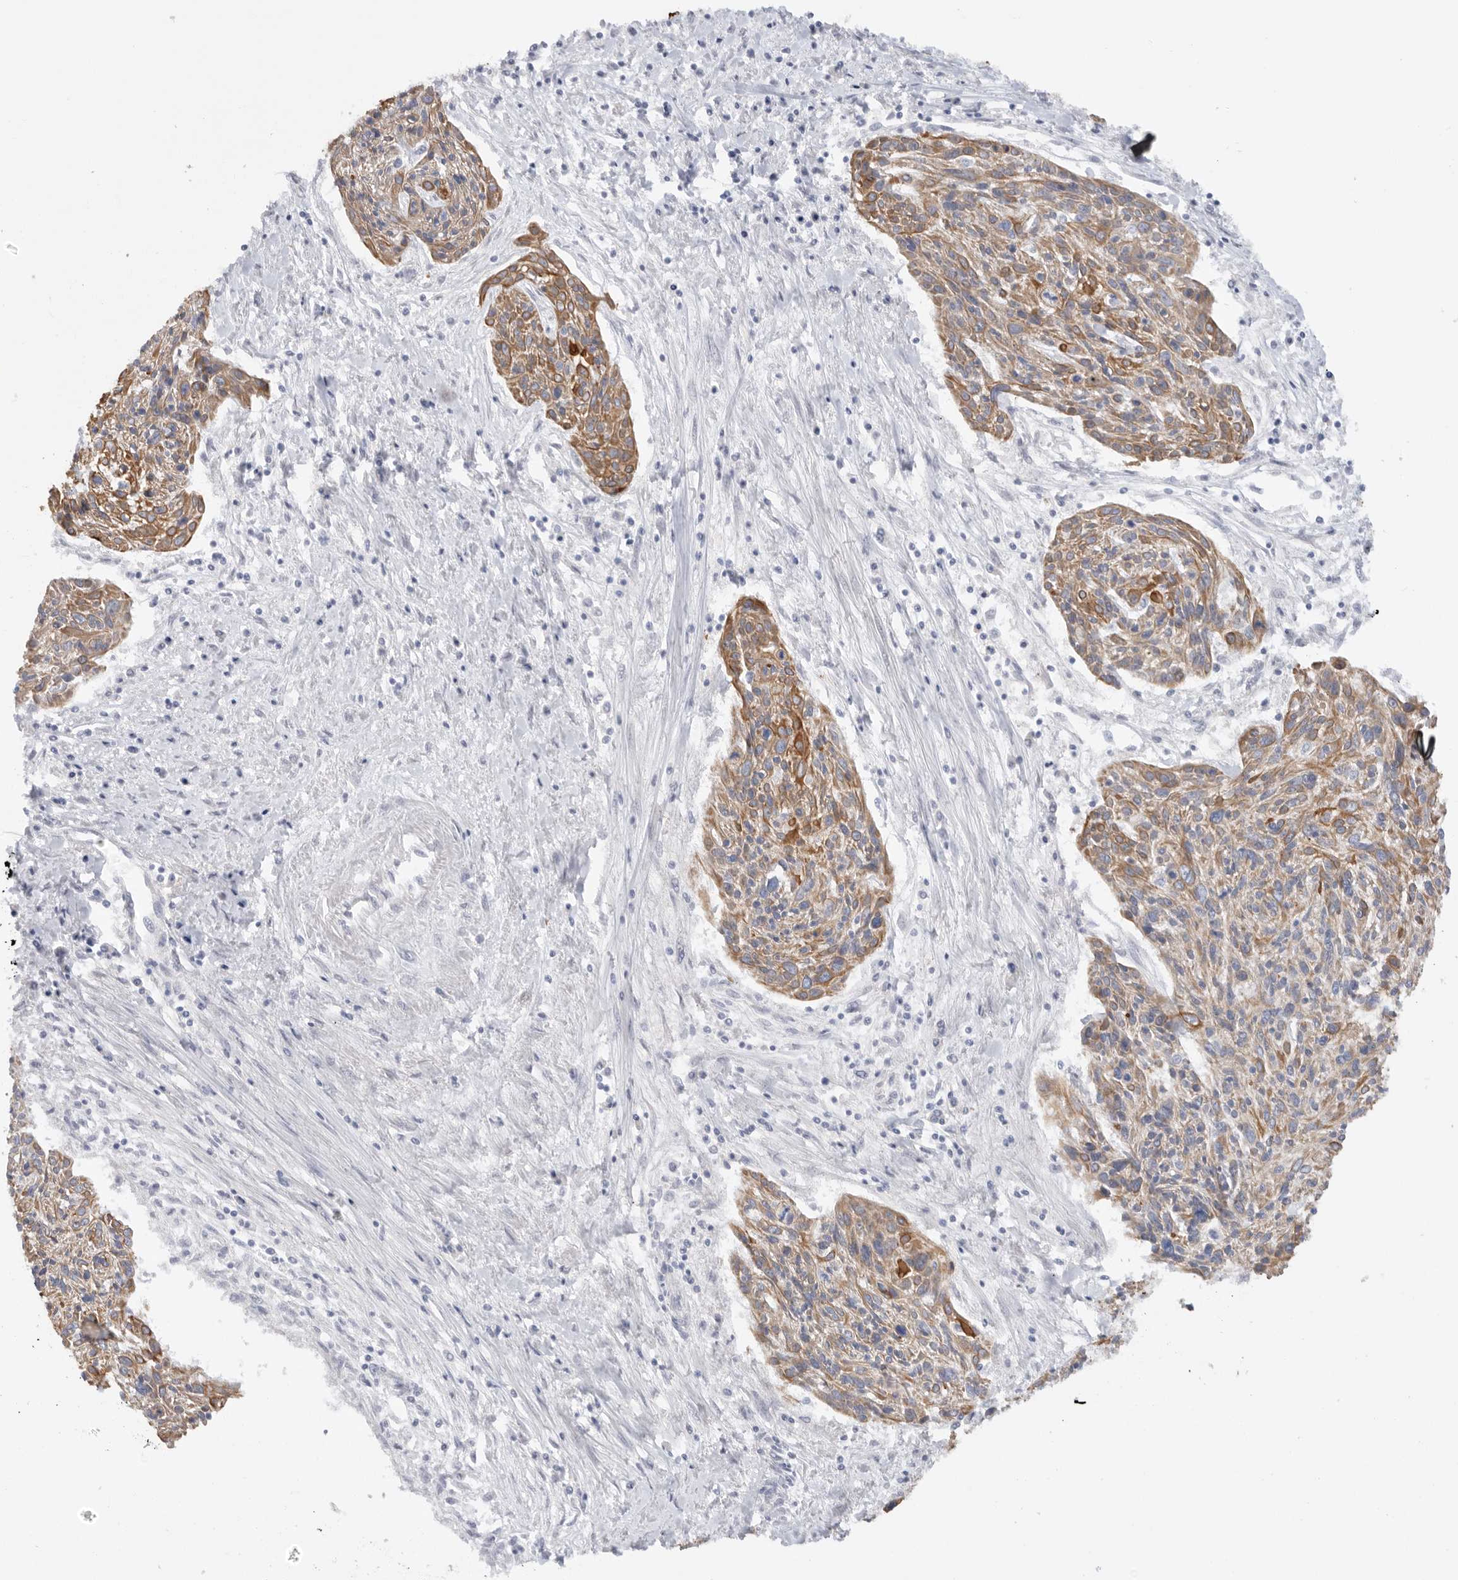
{"staining": {"intensity": "moderate", "quantity": "25%-75%", "location": "cytoplasmic/membranous"}, "tissue": "cervical cancer", "cell_type": "Tumor cells", "image_type": "cancer", "snomed": [{"axis": "morphology", "description": "Squamous cell carcinoma, NOS"}, {"axis": "topography", "description": "Cervix"}], "caption": "Moderate cytoplasmic/membranous staining is identified in about 25%-75% of tumor cells in squamous cell carcinoma (cervical). Nuclei are stained in blue.", "gene": "MTFR1L", "patient": {"sex": "female", "age": 51}}